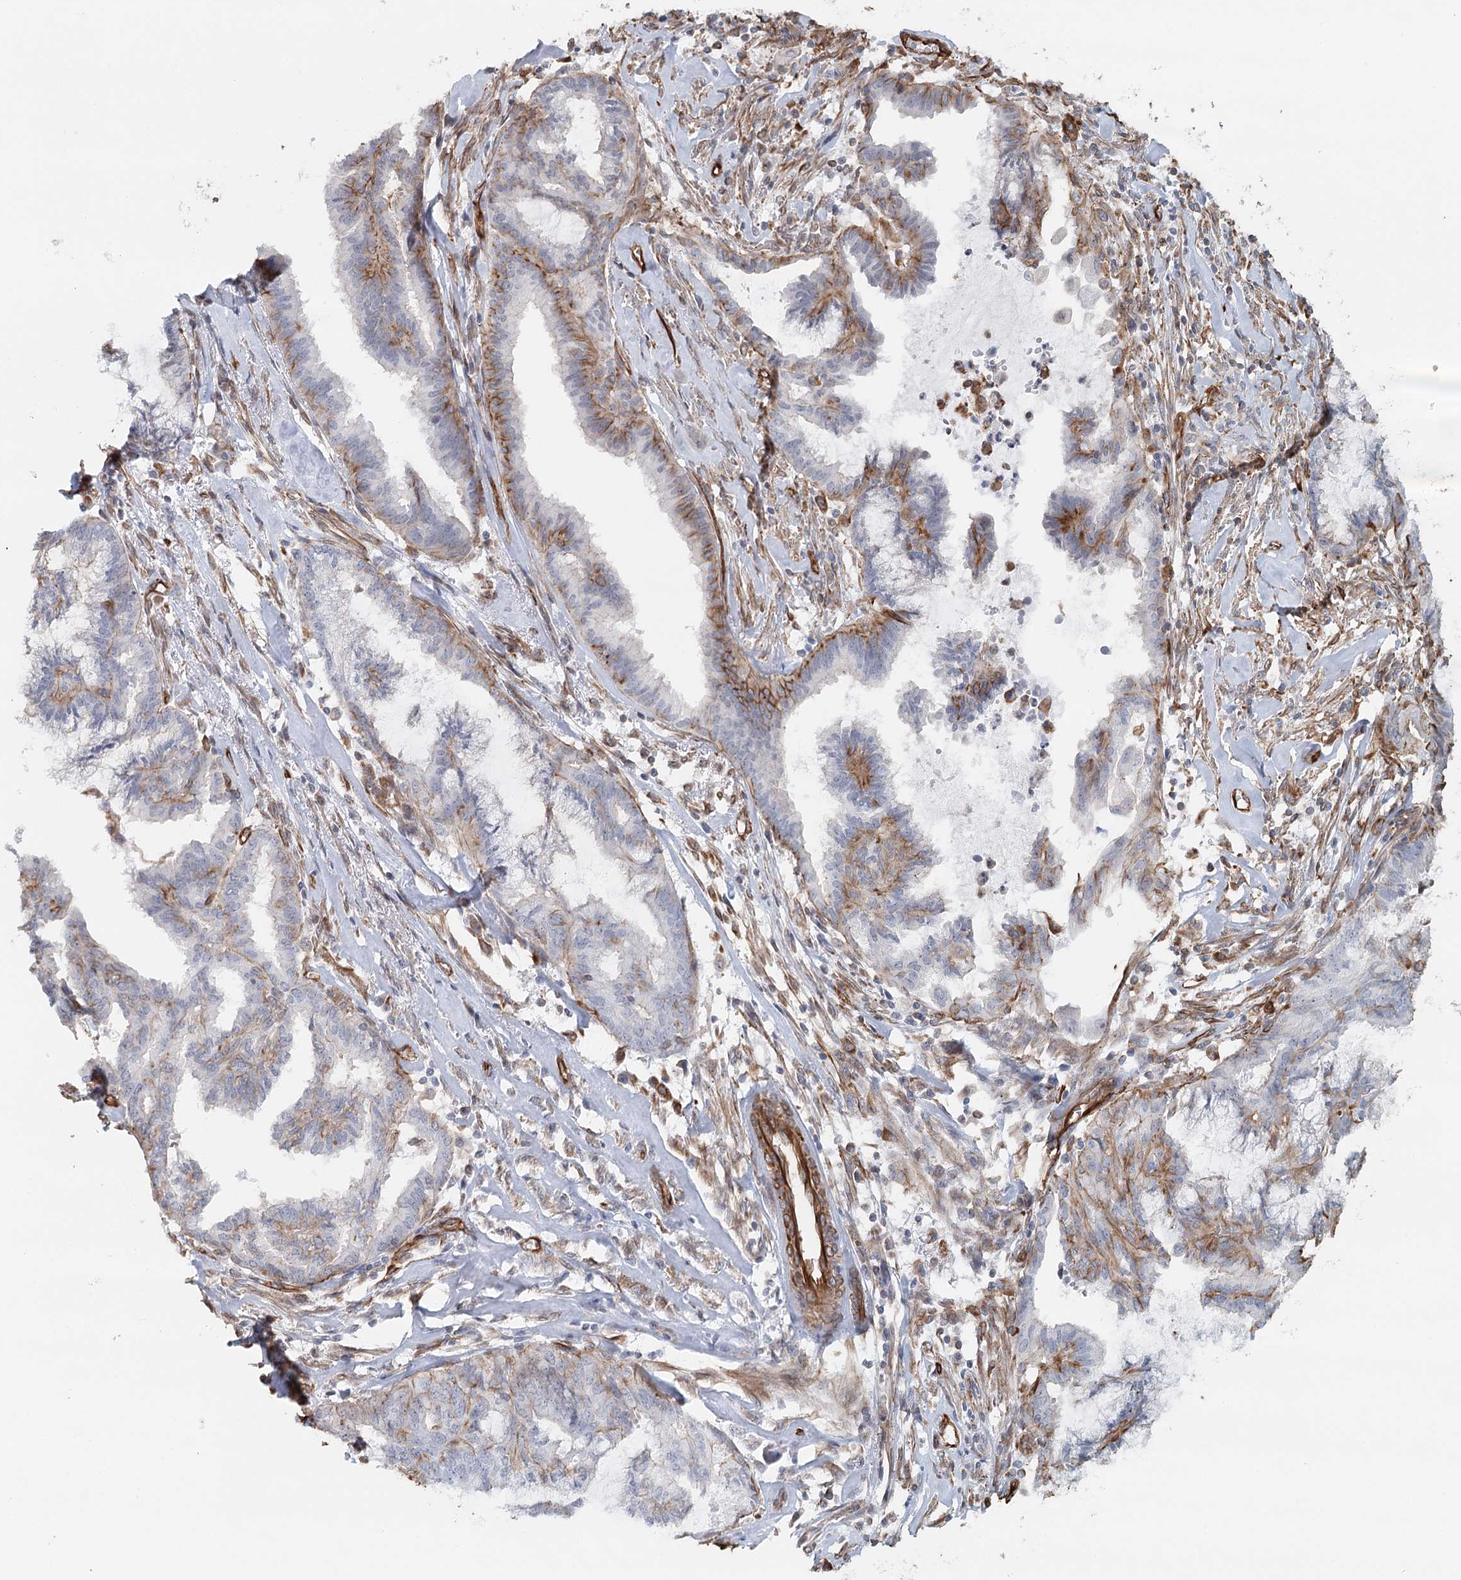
{"staining": {"intensity": "moderate", "quantity": "<25%", "location": "cytoplasmic/membranous"}, "tissue": "endometrial cancer", "cell_type": "Tumor cells", "image_type": "cancer", "snomed": [{"axis": "morphology", "description": "Adenocarcinoma, NOS"}, {"axis": "topography", "description": "Endometrium"}], "caption": "IHC (DAB) staining of endometrial adenocarcinoma shows moderate cytoplasmic/membranous protein expression in about <25% of tumor cells. (brown staining indicates protein expression, while blue staining denotes nuclei).", "gene": "SYNPO", "patient": {"sex": "female", "age": 86}}